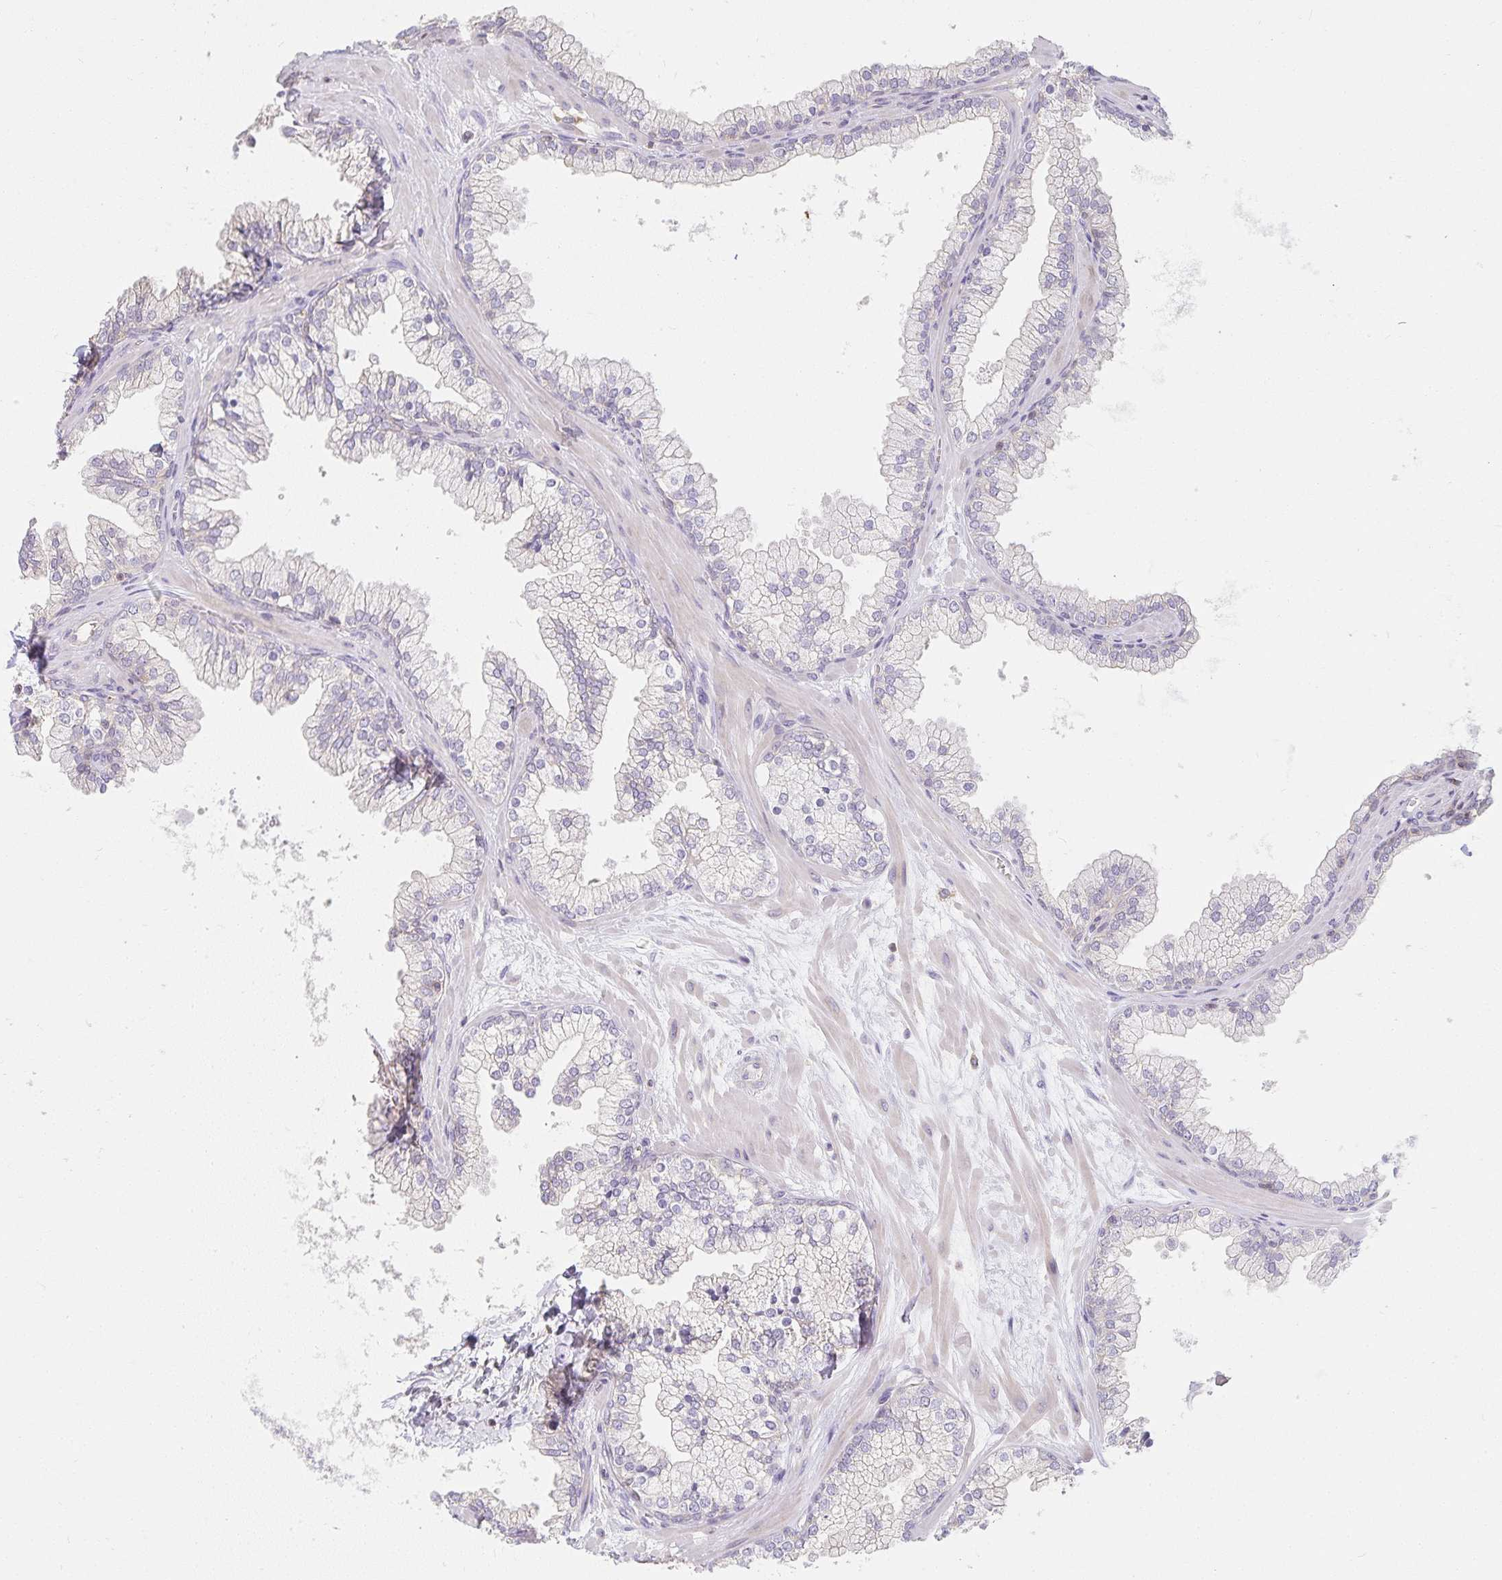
{"staining": {"intensity": "weak", "quantity": "<25%", "location": "cytoplasmic/membranous"}, "tissue": "prostate", "cell_type": "Glandular cells", "image_type": "normal", "snomed": [{"axis": "morphology", "description": "Normal tissue, NOS"}, {"axis": "topography", "description": "Prostate"}, {"axis": "topography", "description": "Peripheral nerve tissue"}], "caption": "IHC of unremarkable human prostate displays no expression in glandular cells.", "gene": "GATA3", "patient": {"sex": "male", "age": 61}}